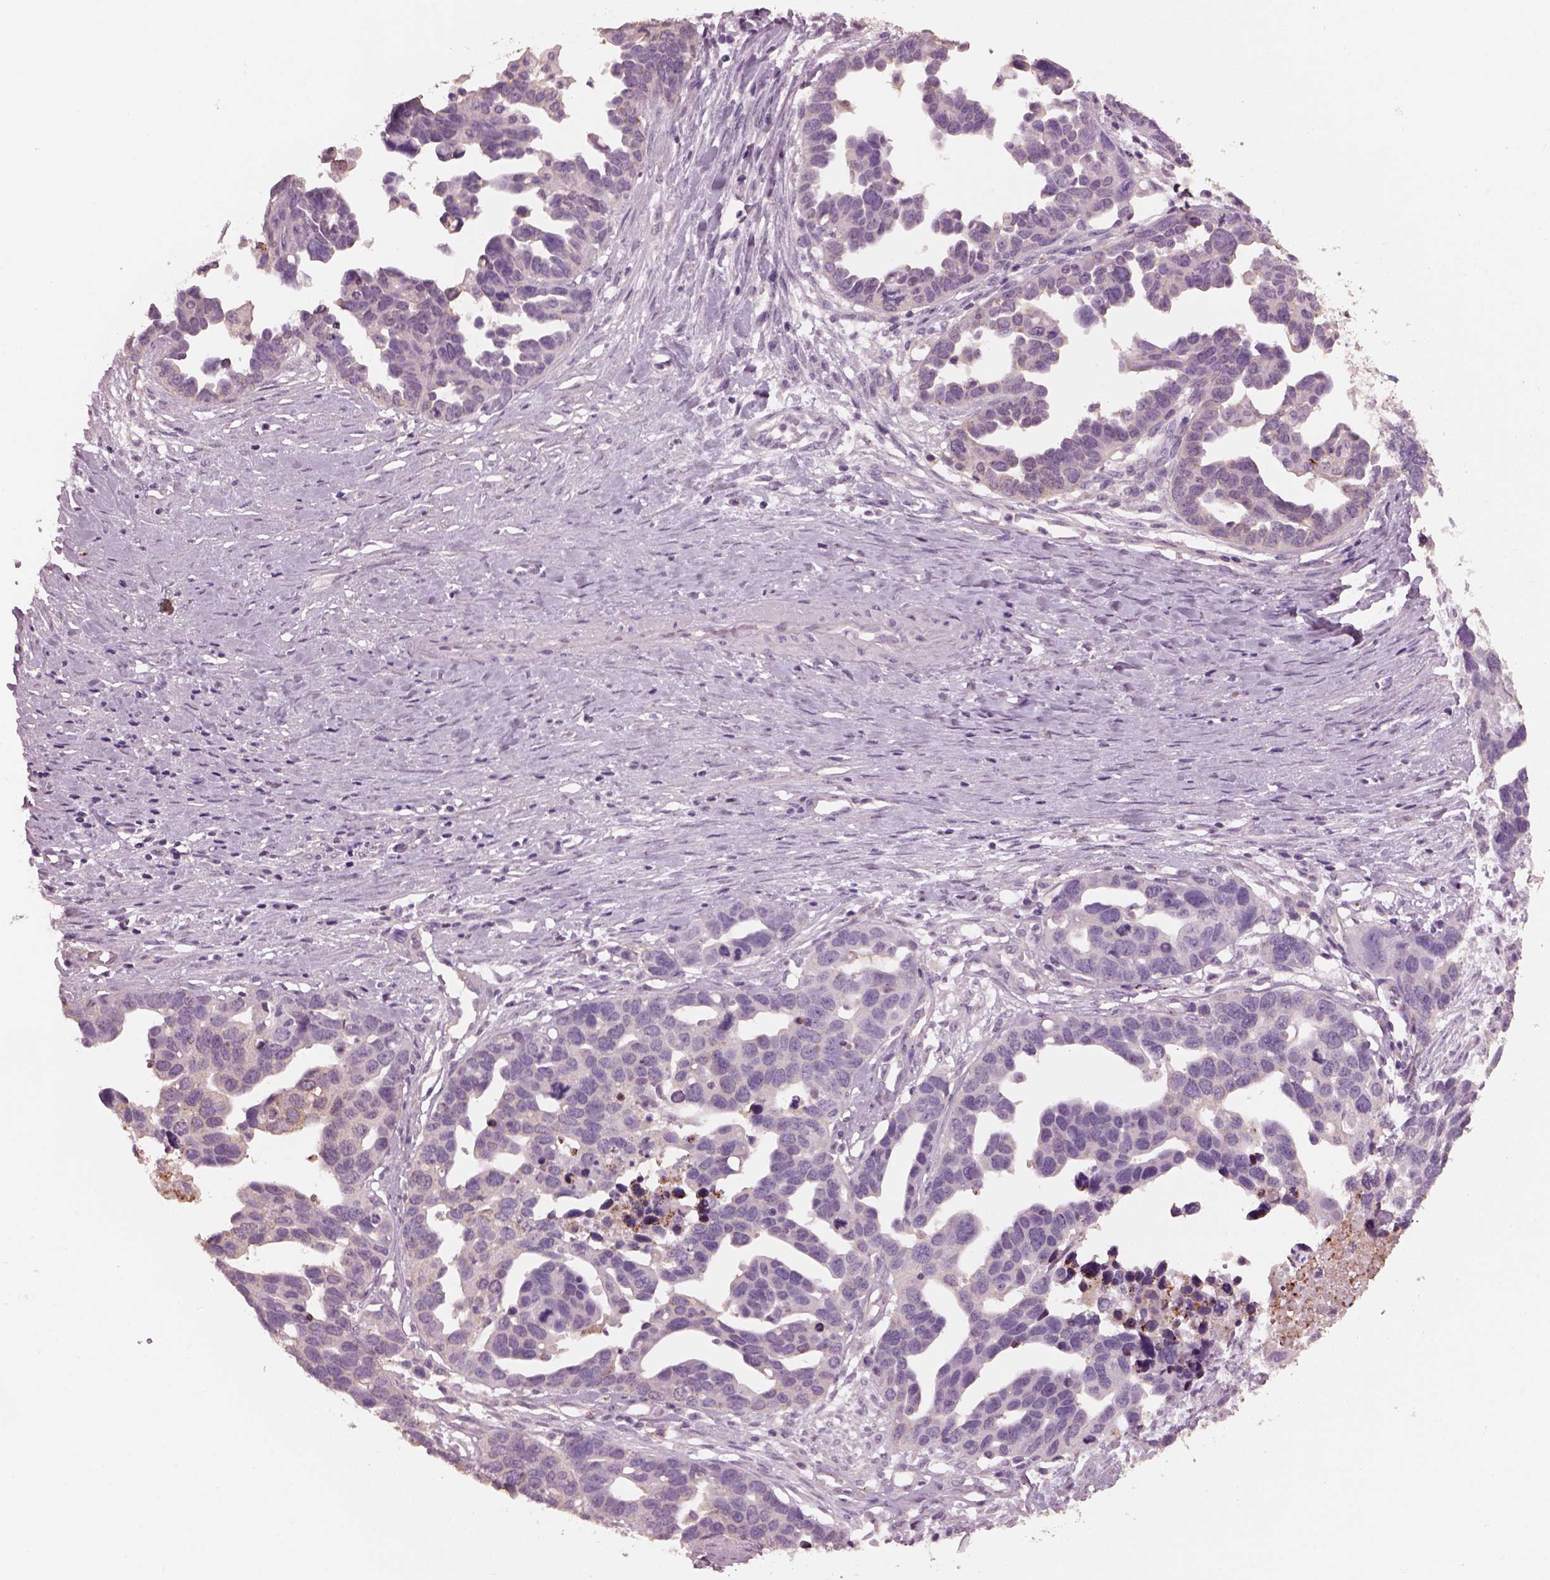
{"staining": {"intensity": "negative", "quantity": "none", "location": "none"}, "tissue": "ovarian cancer", "cell_type": "Tumor cells", "image_type": "cancer", "snomed": [{"axis": "morphology", "description": "Cystadenocarcinoma, serous, NOS"}, {"axis": "topography", "description": "Ovary"}], "caption": "Immunohistochemistry (IHC) of serous cystadenocarcinoma (ovarian) demonstrates no staining in tumor cells.", "gene": "SRI", "patient": {"sex": "female", "age": 54}}